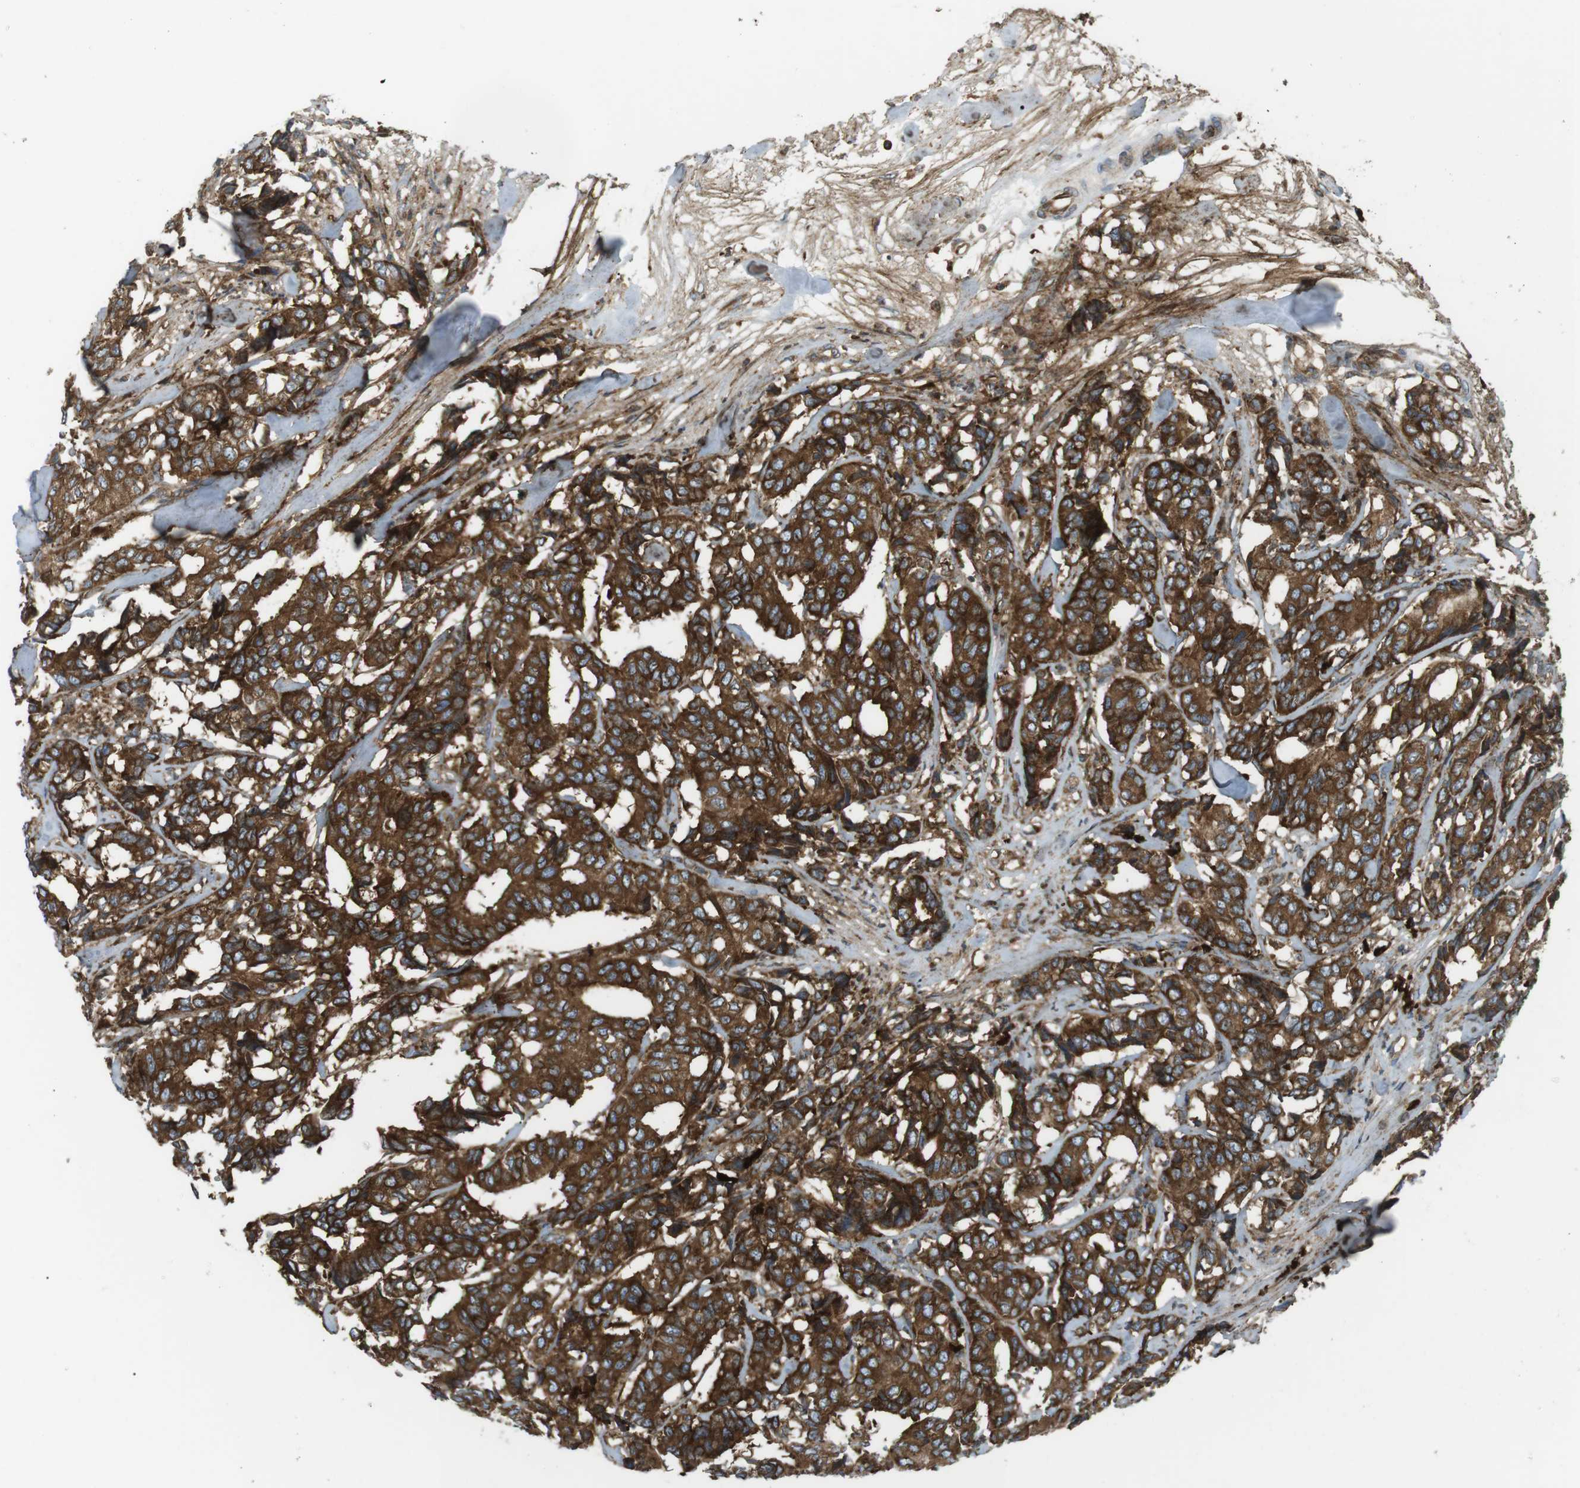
{"staining": {"intensity": "strong", "quantity": ">75%", "location": "cytoplasmic/membranous"}, "tissue": "breast cancer", "cell_type": "Tumor cells", "image_type": "cancer", "snomed": [{"axis": "morphology", "description": "Duct carcinoma"}, {"axis": "topography", "description": "Breast"}], "caption": "IHC micrograph of neoplastic tissue: human breast cancer stained using immunohistochemistry (IHC) exhibits high levels of strong protein expression localized specifically in the cytoplasmic/membranous of tumor cells, appearing as a cytoplasmic/membranous brown color.", "gene": "FLII", "patient": {"sex": "female", "age": 87}}